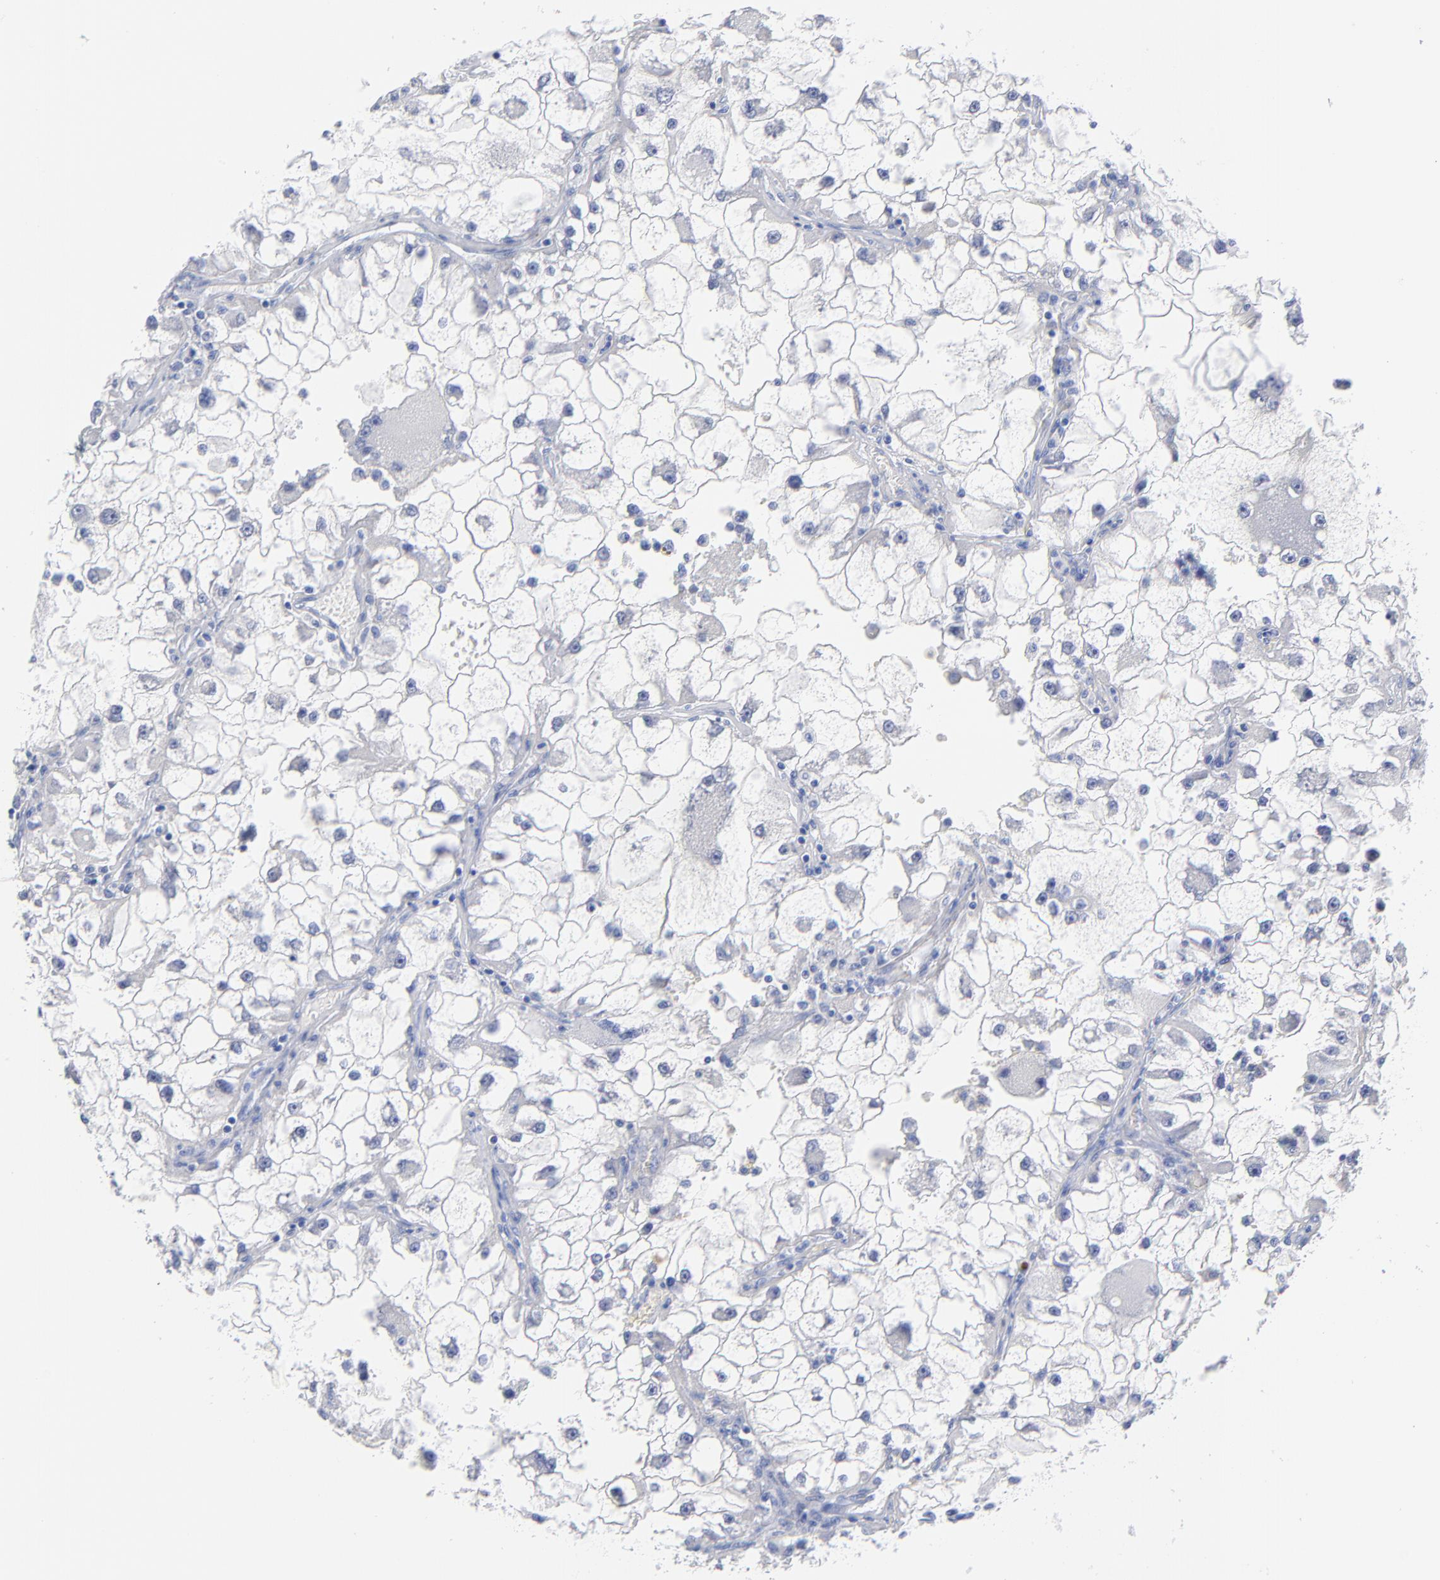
{"staining": {"intensity": "negative", "quantity": "none", "location": "none"}, "tissue": "renal cancer", "cell_type": "Tumor cells", "image_type": "cancer", "snomed": [{"axis": "morphology", "description": "Adenocarcinoma, NOS"}, {"axis": "topography", "description": "Kidney"}], "caption": "Tumor cells are negative for brown protein staining in renal cancer (adenocarcinoma).", "gene": "ACY1", "patient": {"sex": "female", "age": 73}}